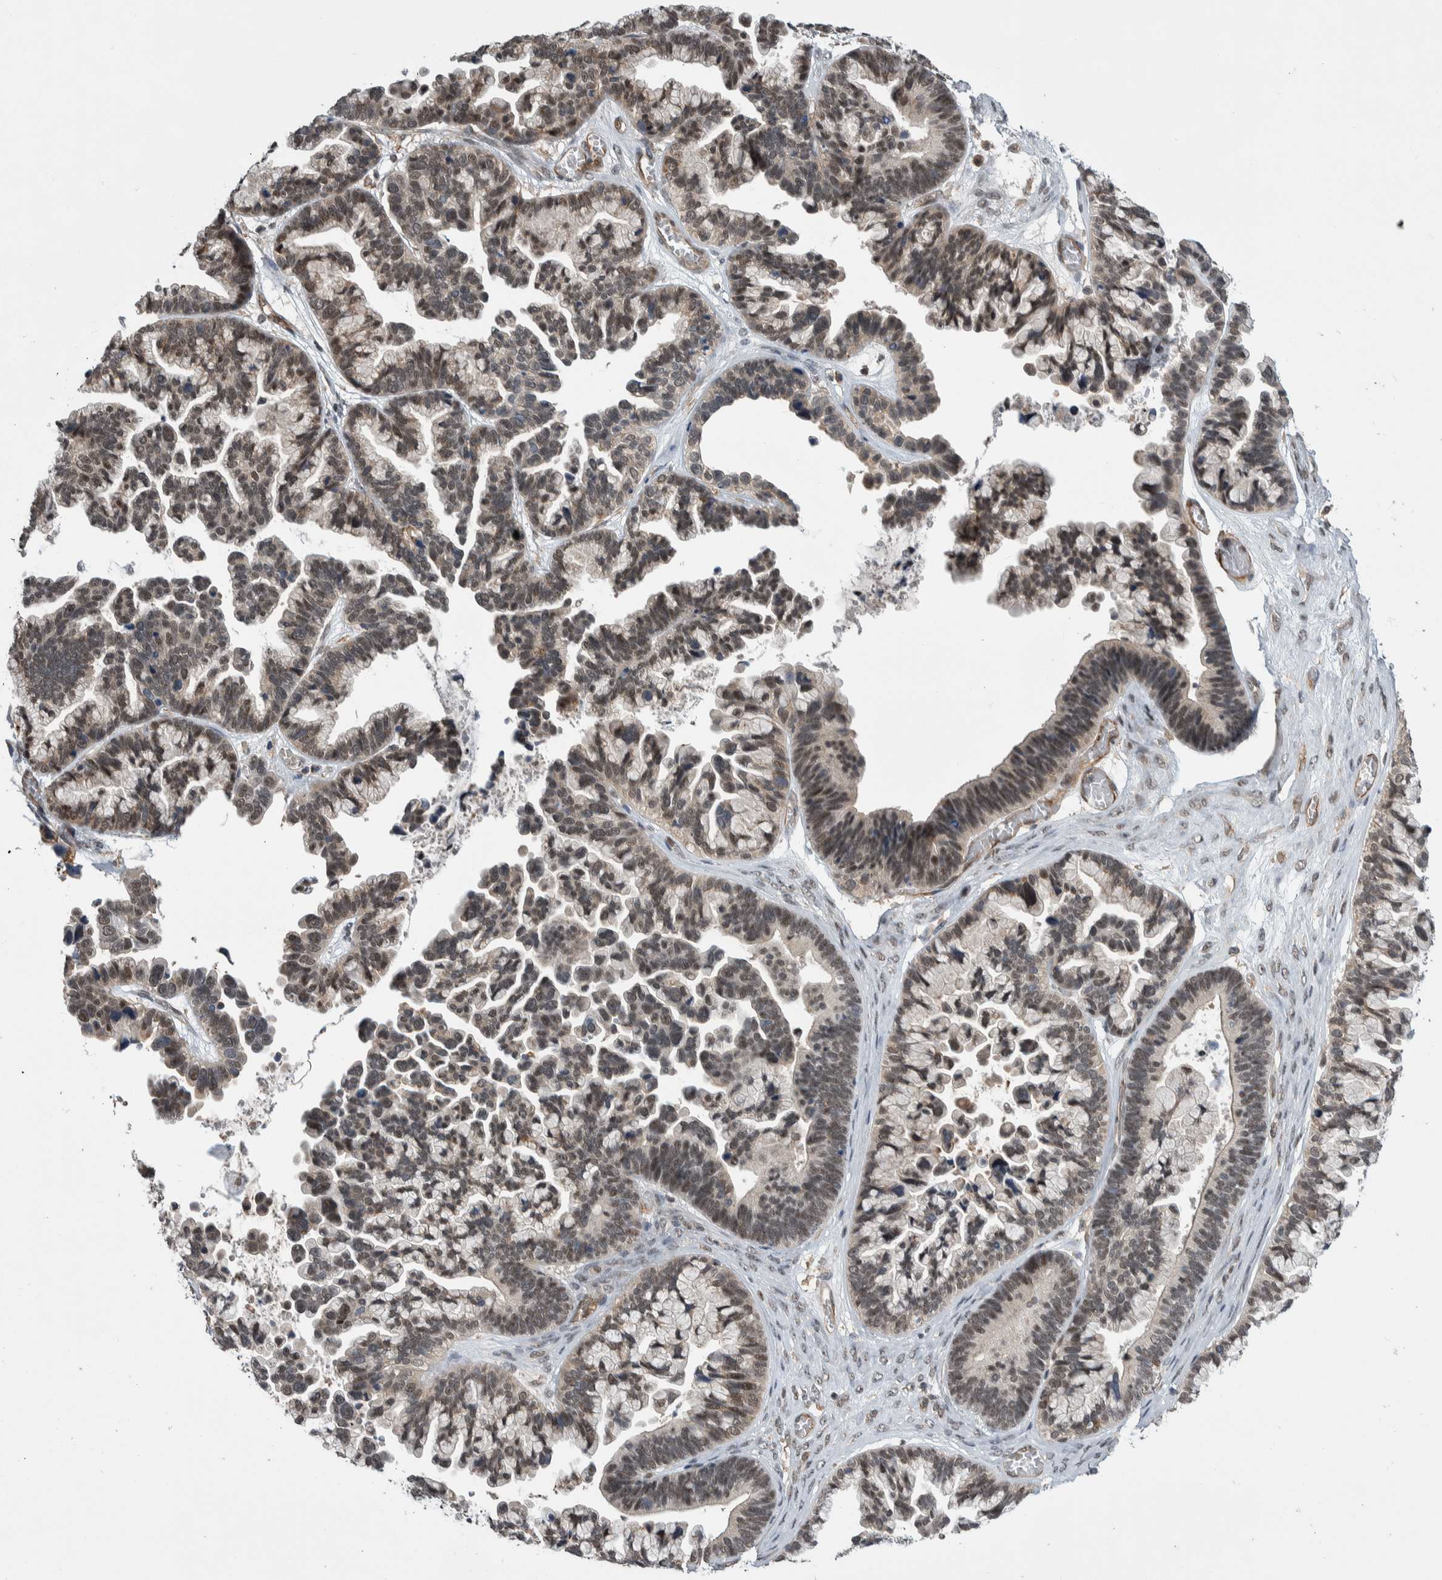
{"staining": {"intensity": "moderate", "quantity": ">75%", "location": "nuclear"}, "tissue": "ovarian cancer", "cell_type": "Tumor cells", "image_type": "cancer", "snomed": [{"axis": "morphology", "description": "Cystadenocarcinoma, serous, NOS"}, {"axis": "topography", "description": "Ovary"}], "caption": "A brown stain highlights moderate nuclear positivity of a protein in ovarian cancer (serous cystadenocarcinoma) tumor cells.", "gene": "PRDM4", "patient": {"sex": "female", "age": 56}}